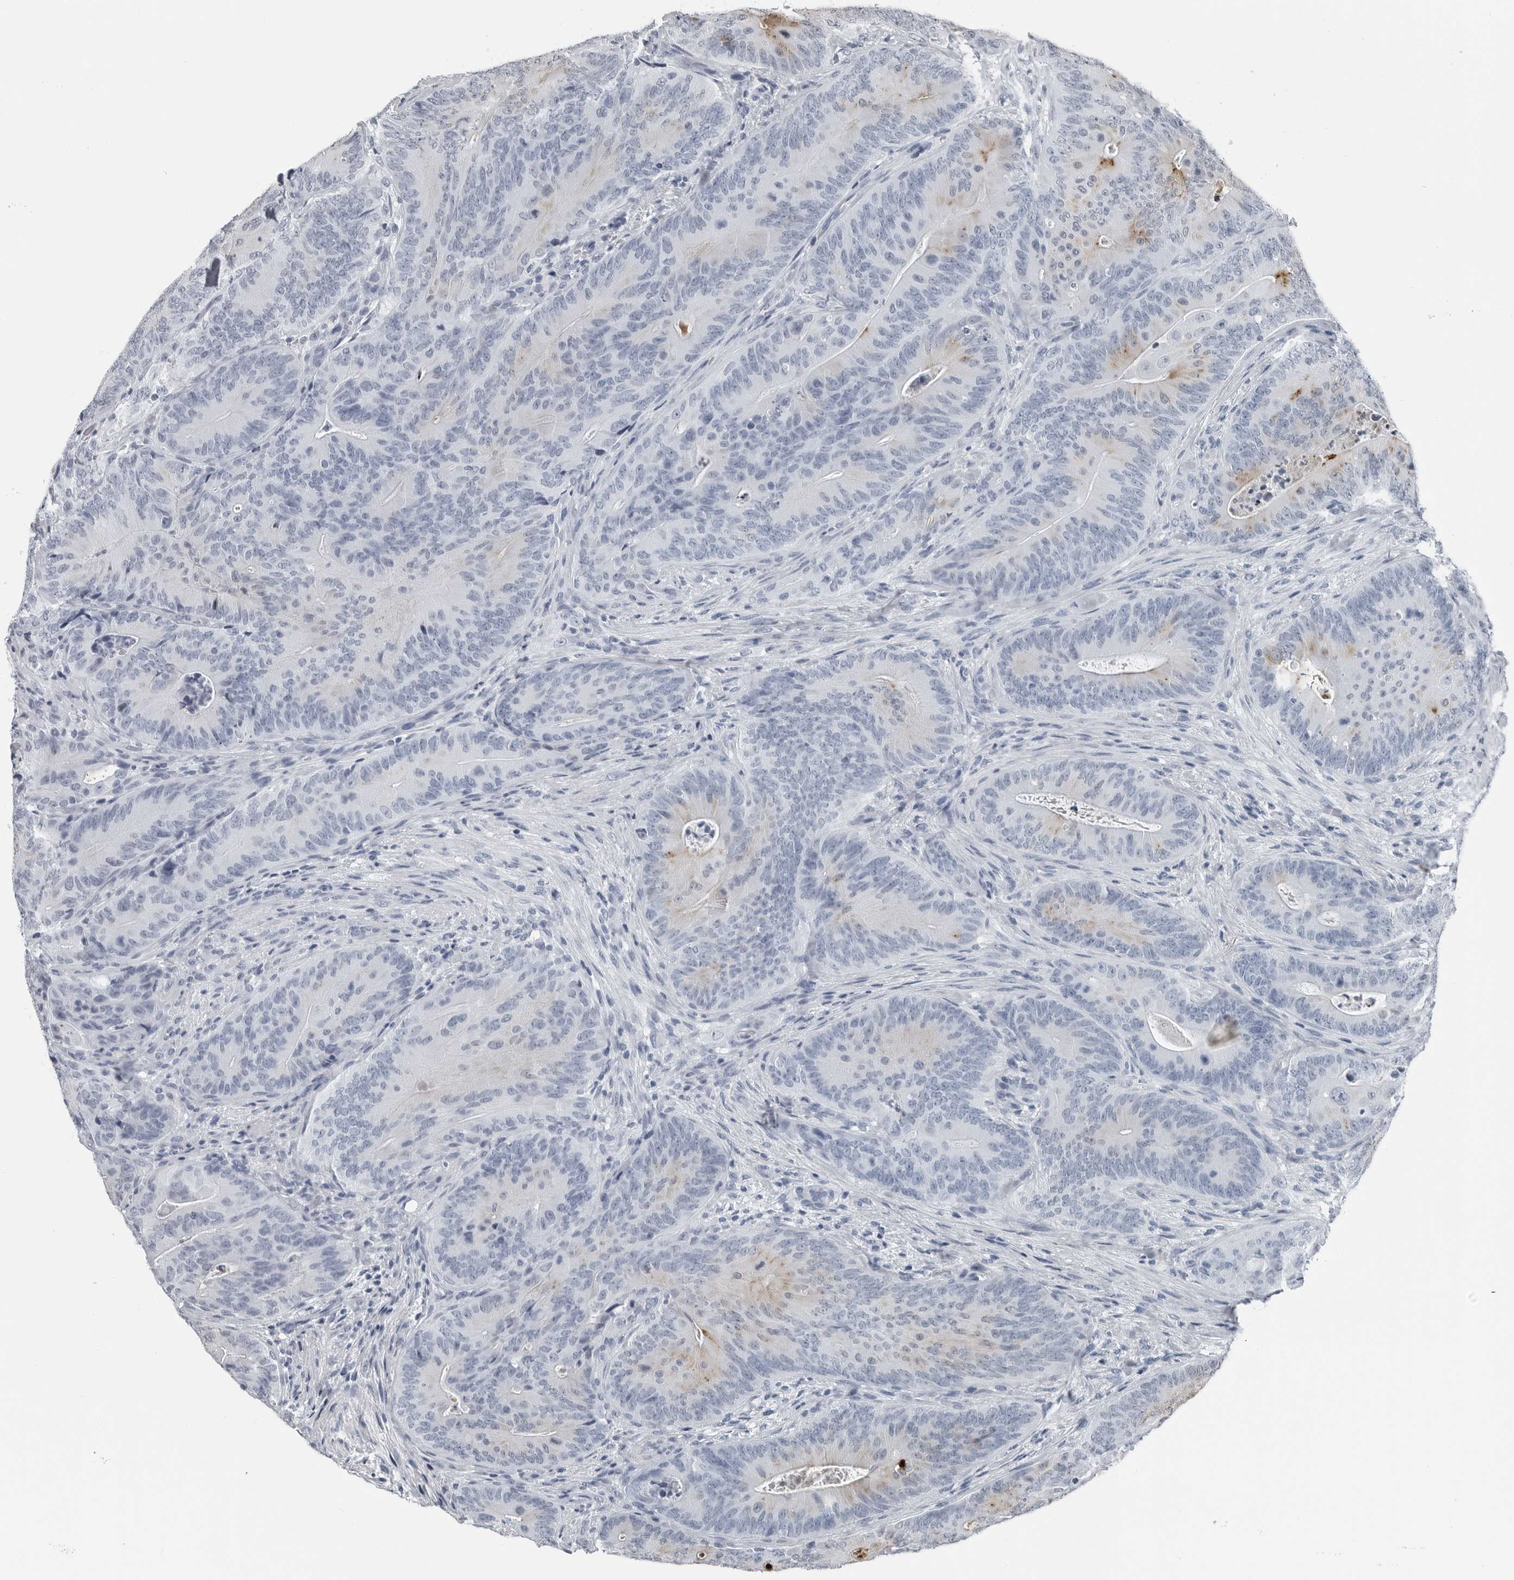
{"staining": {"intensity": "weak", "quantity": "<25%", "location": "cytoplasmic/membranous"}, "tissue": "colorectal cancer", "cell_type": "Tumor cells", "image_type": "cancer", "snomed": [{"axis": "morphology", "description": "Normal tissue, NOS"}, {"axis": "topography", "description": "Colon"}], "caption": "Immunohistochemistry histopathology image of neoplastic tissue: colorectal cancer stained with DAB demonstrates no significant protein positivity in tumor cells. The staining was performed using DAB to visualize the protein expression in brown, while the nuclei were stained in blue with hematoxylin (Magnification: 20x).", "gene": "SPINK1", "patient": {"sex": "female", "age": 82}}